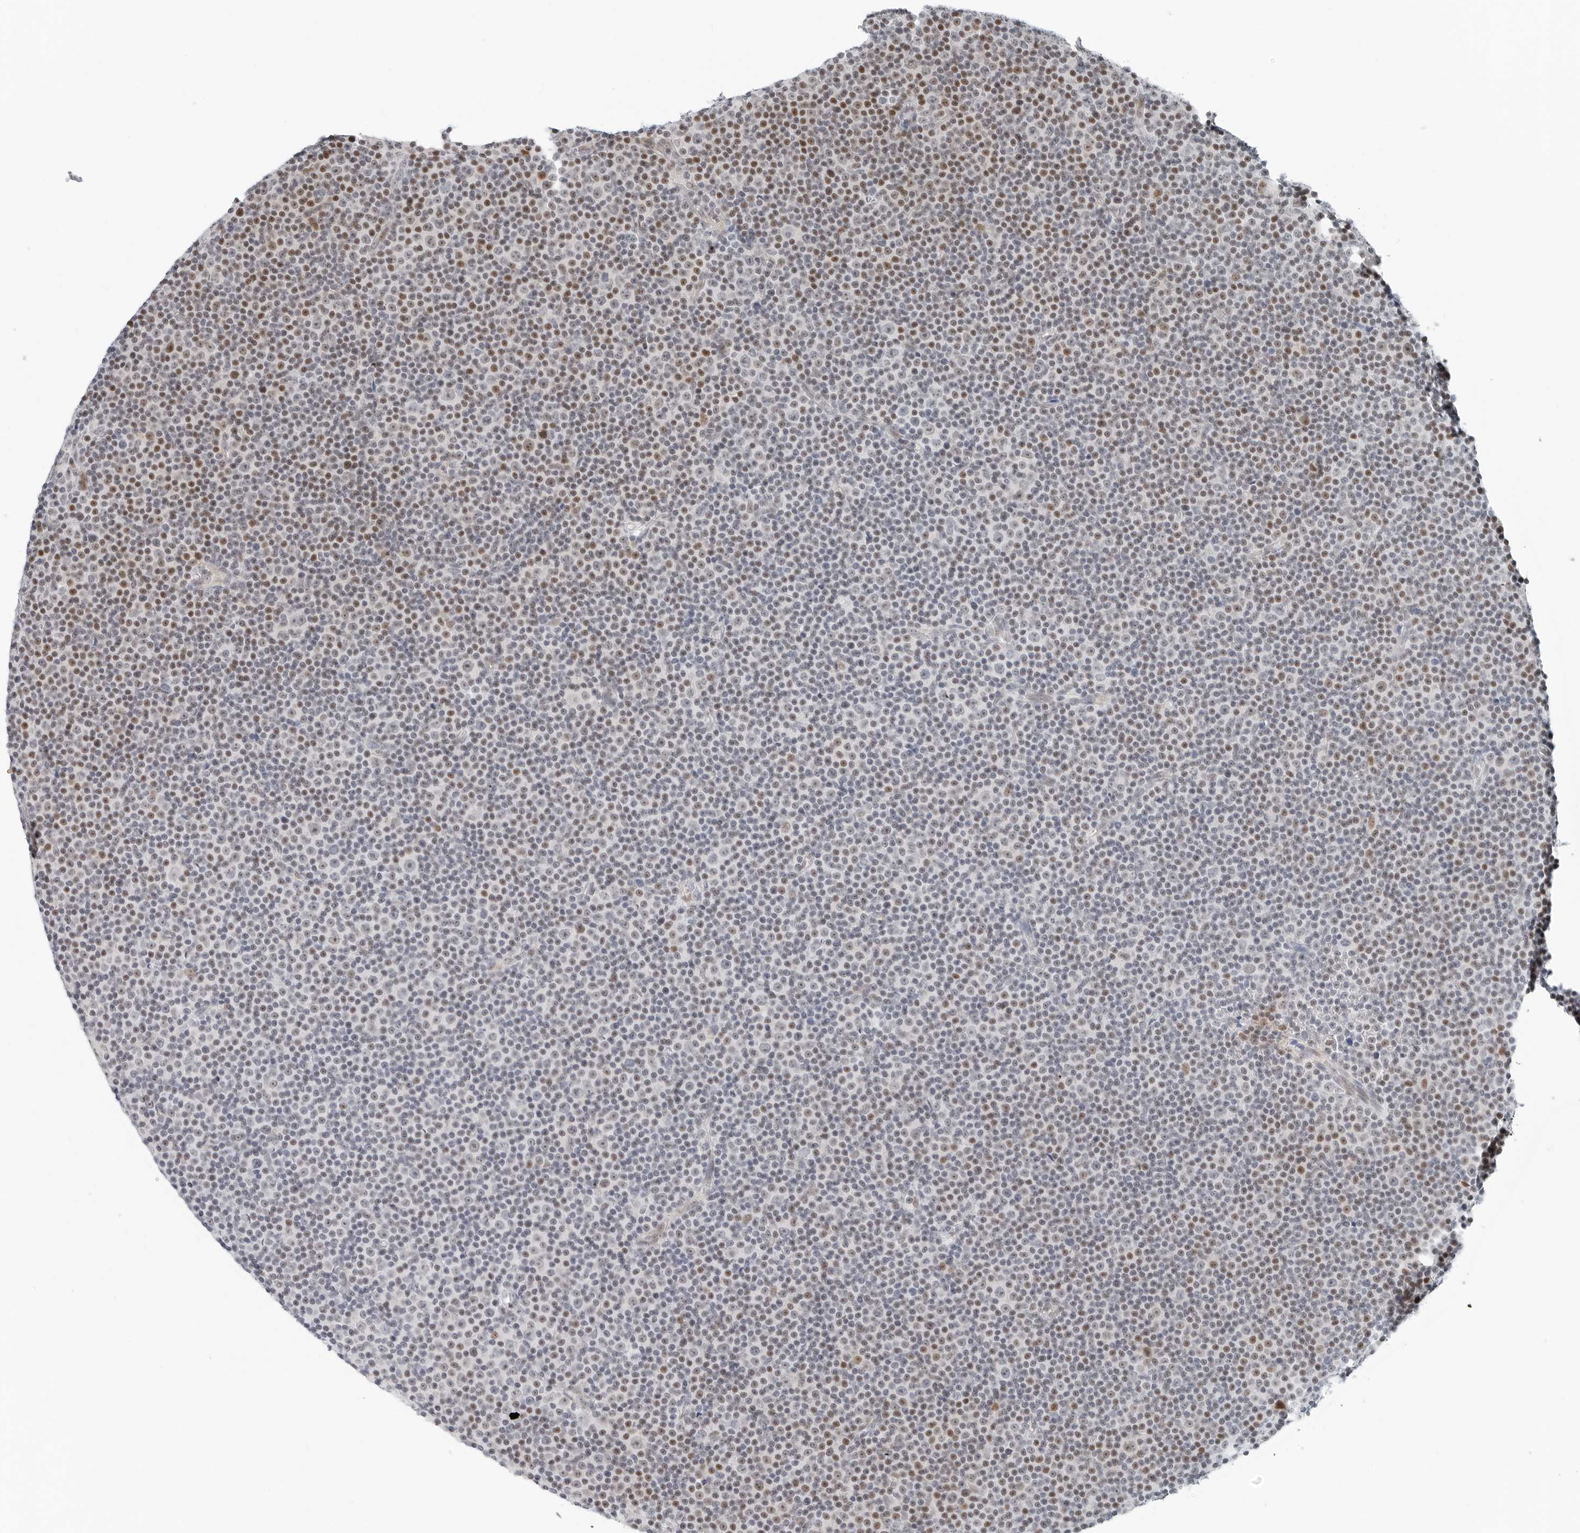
{"staining": {"intensity": "negative", "quantity": "none", "location": "none"}, "tissue": "lymphoma", "cell_type": "Tumor cells", "image_type": "cancer", "snomed": [{"axis": "morphology", "description": "Malignant lymphoma, non-Hodgkin's type, Low grade"}, {"axis": "topography", "description": "Lymph node"}], "caption": "High power microscopy image of an immunohistochemistry (IHC) image of lymphoma, revealing no significant staining in tumor cells.", "gene": "NTMT2", "patient": {"sex": "female", "age": 67}}